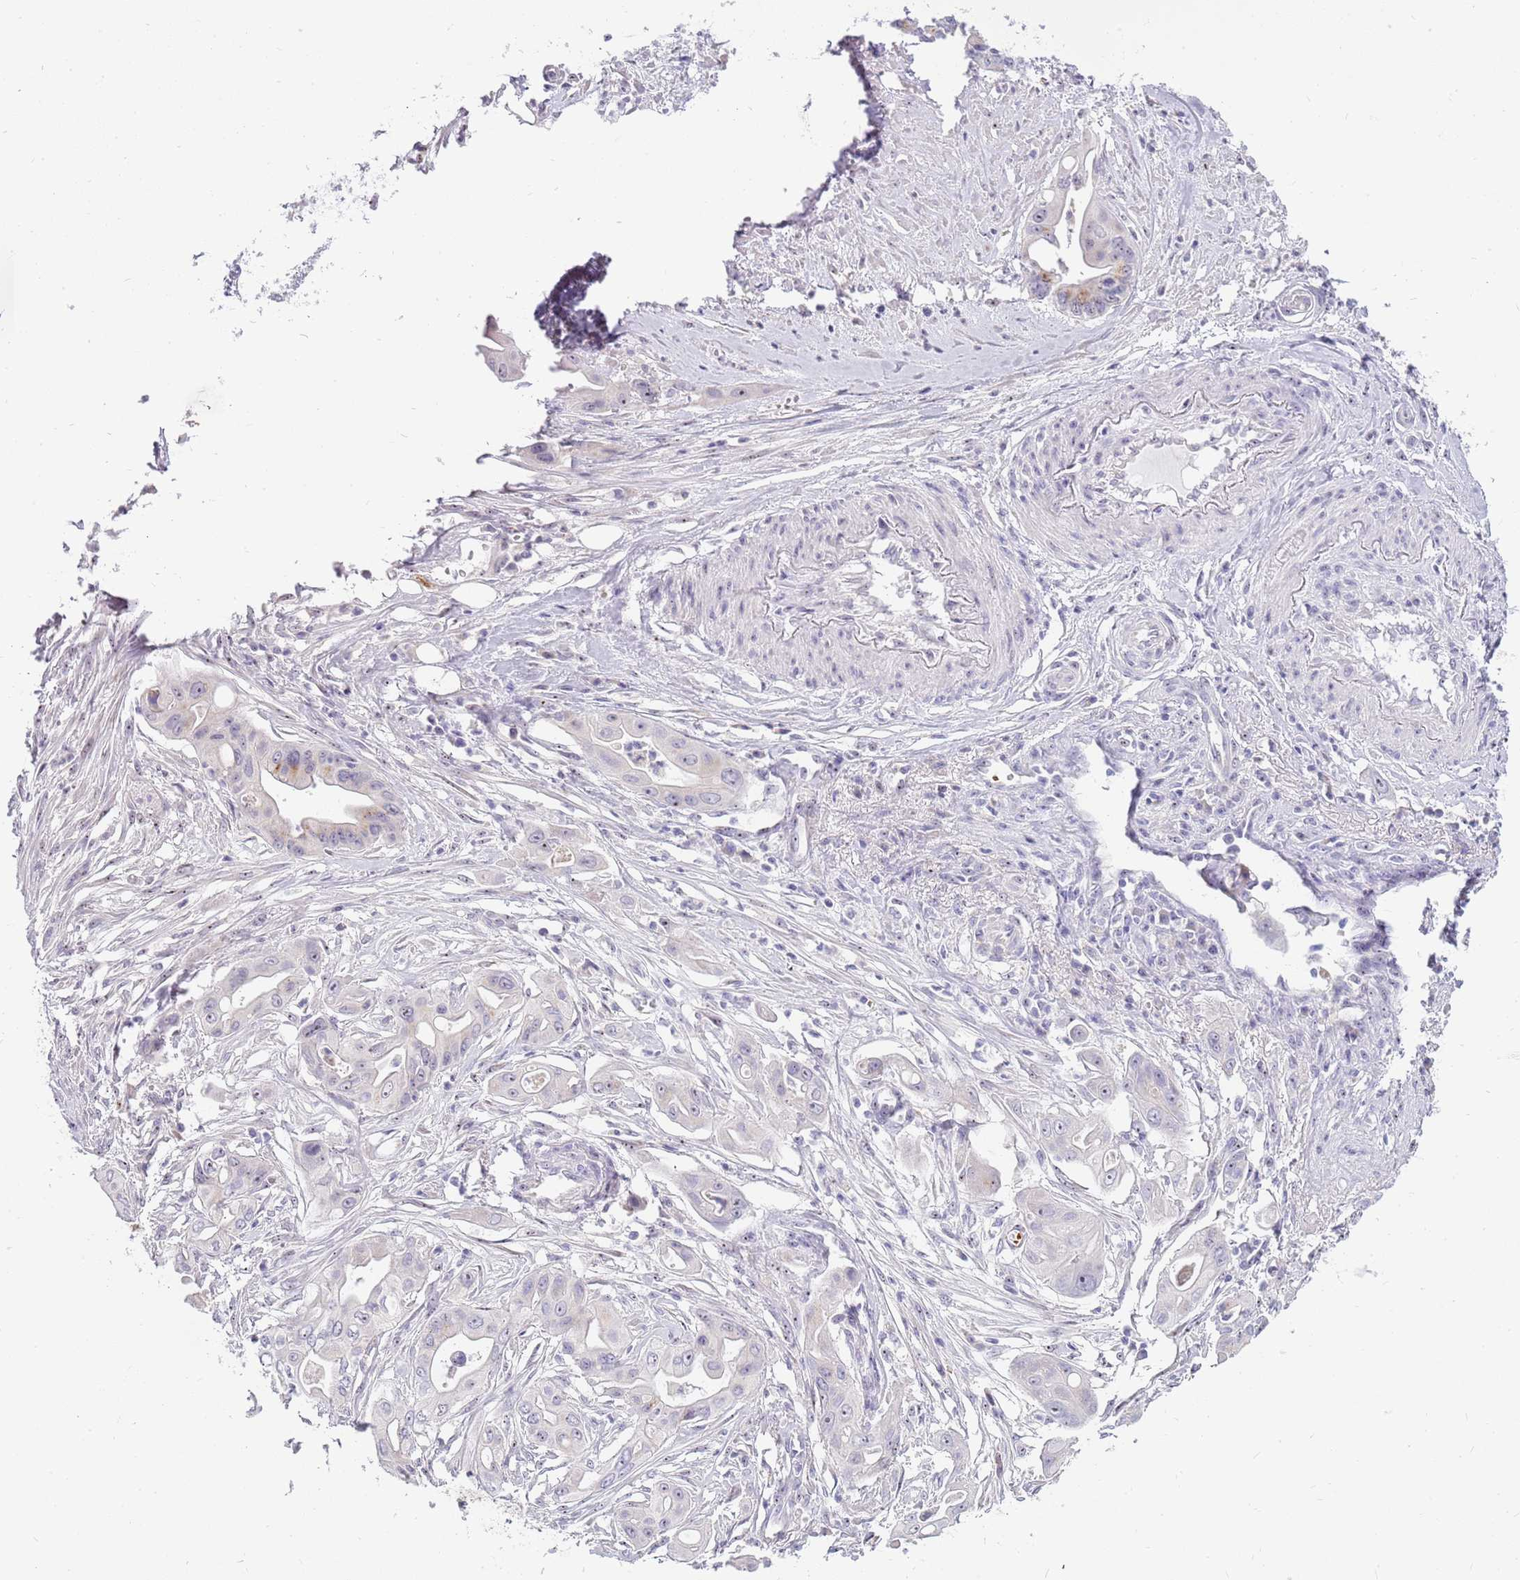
{"staining": {"intensity": "negative", "quantity": "none", "location": "none"}, "tissue": "ovarian cancer", "cell_type": "Tumor cells", "image_type": "cancer", "snomed": [{"axis": "morphology", "description": "Cystadenocarcinoma, mucinous, NOS"}, {"axis": "topography", "description": "Ovary"}], "caption": "Tumor cells are negative for protein expression in human ovarian mucinous cystadenocarcinoma. The staining was performed using DAB (3,3'-diaminobenzidine) to visualize the protein expression in brown, while the nuclei were stained in blue with hematoxylin (Magnification: 20x).", "gene": "DNAJA3", "patient": {"sex": "female", "age": 70}}